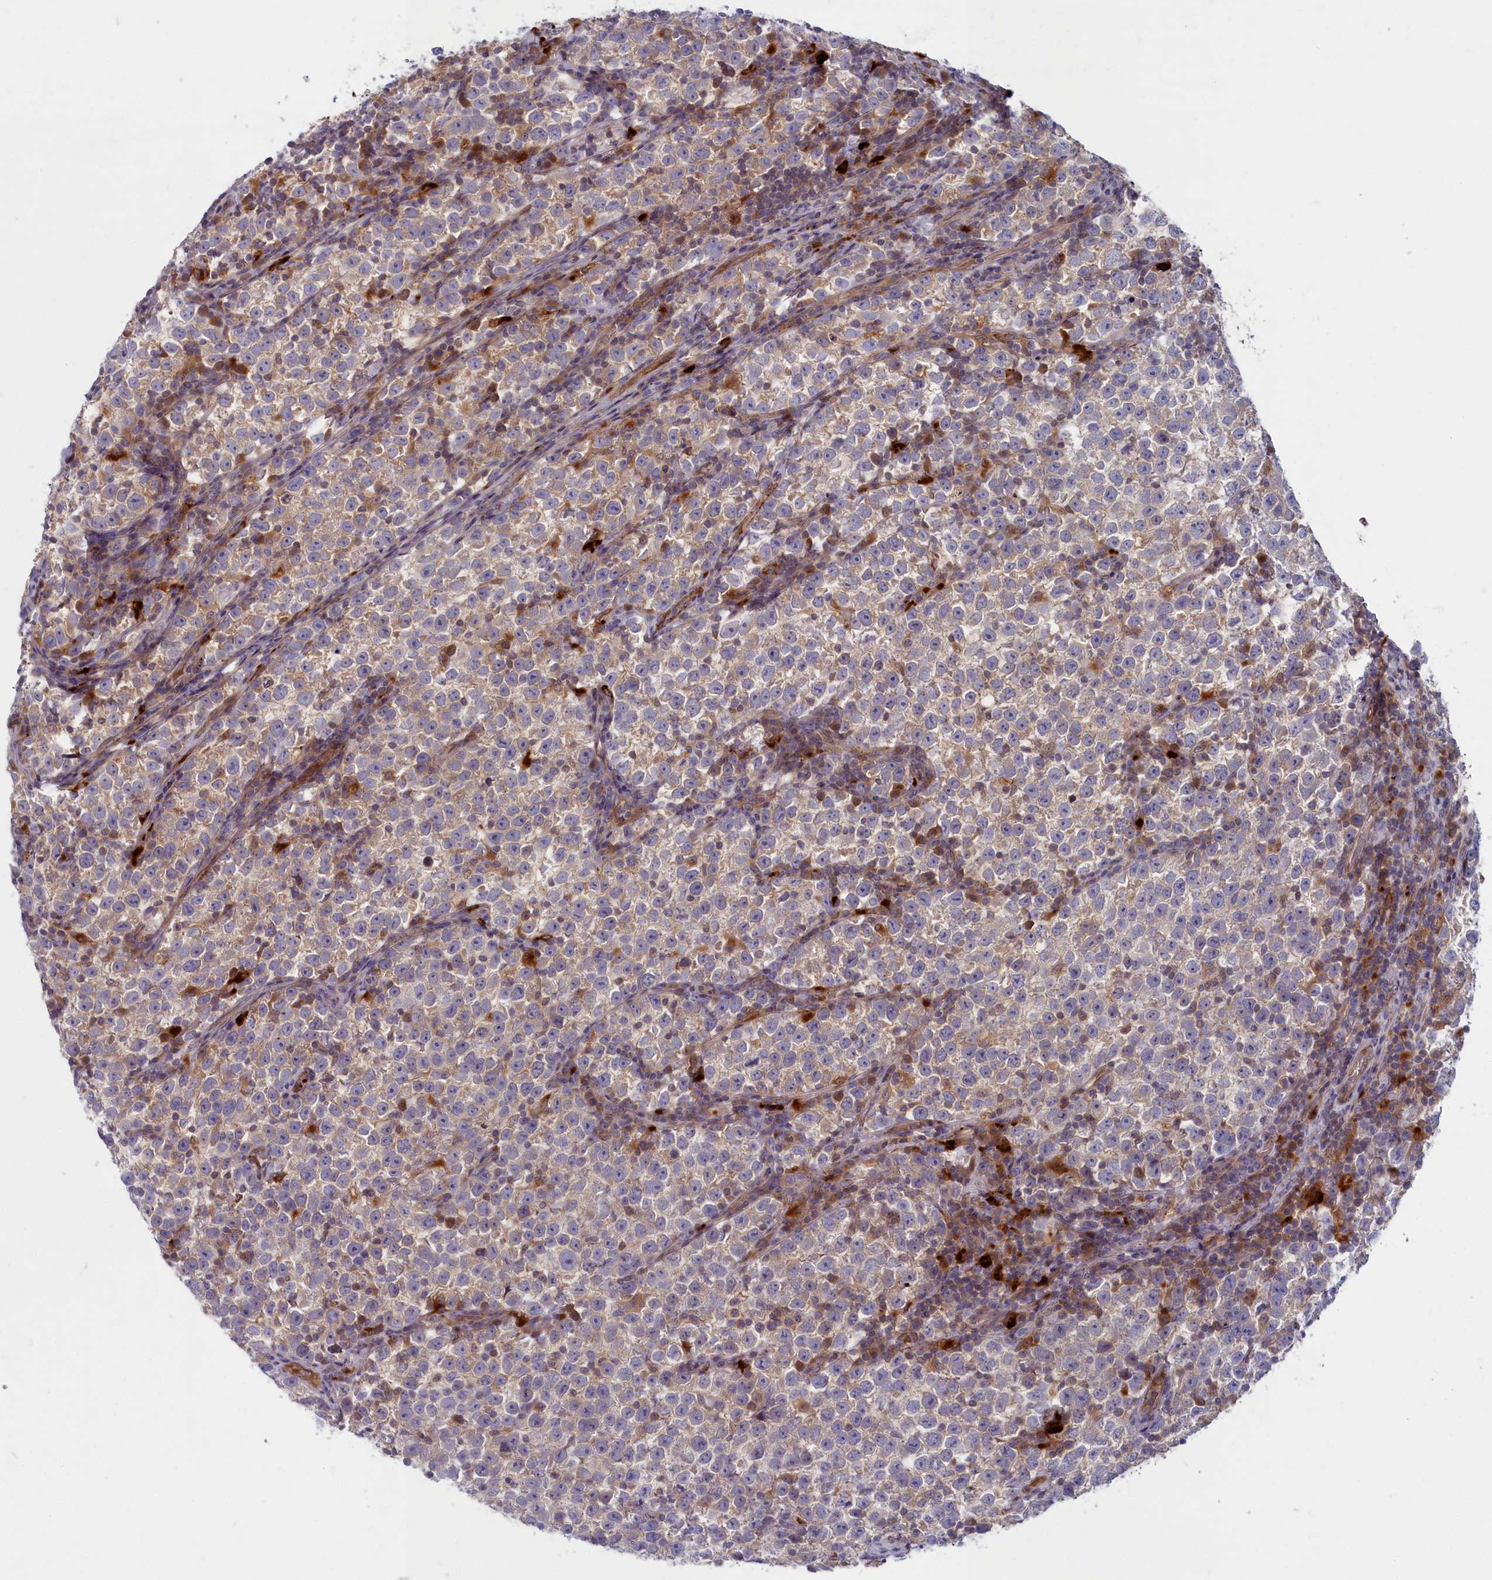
{"staining": {"intensity": "weak", "quantity": "<25%", "location": "cytoplasmic/membranous"}, "tissue": "testis cancer", "cell_type": "Tumor cells", "image_type": "cancer", "snomed": [{"axis": "morphology", "description": "Normal tissue, NOS"}, {"axis": "morphology", "description": "Seminoma, NOS"}, {"axis": "topography", "description": "Testis"}], "caption": "DAB immunohistochemical staining of human testis cancer (seminoma) exhibits no significant positivity in tumor cells.", "gene": "FCSK", "patient": {"sex": "male", "age": 43}}